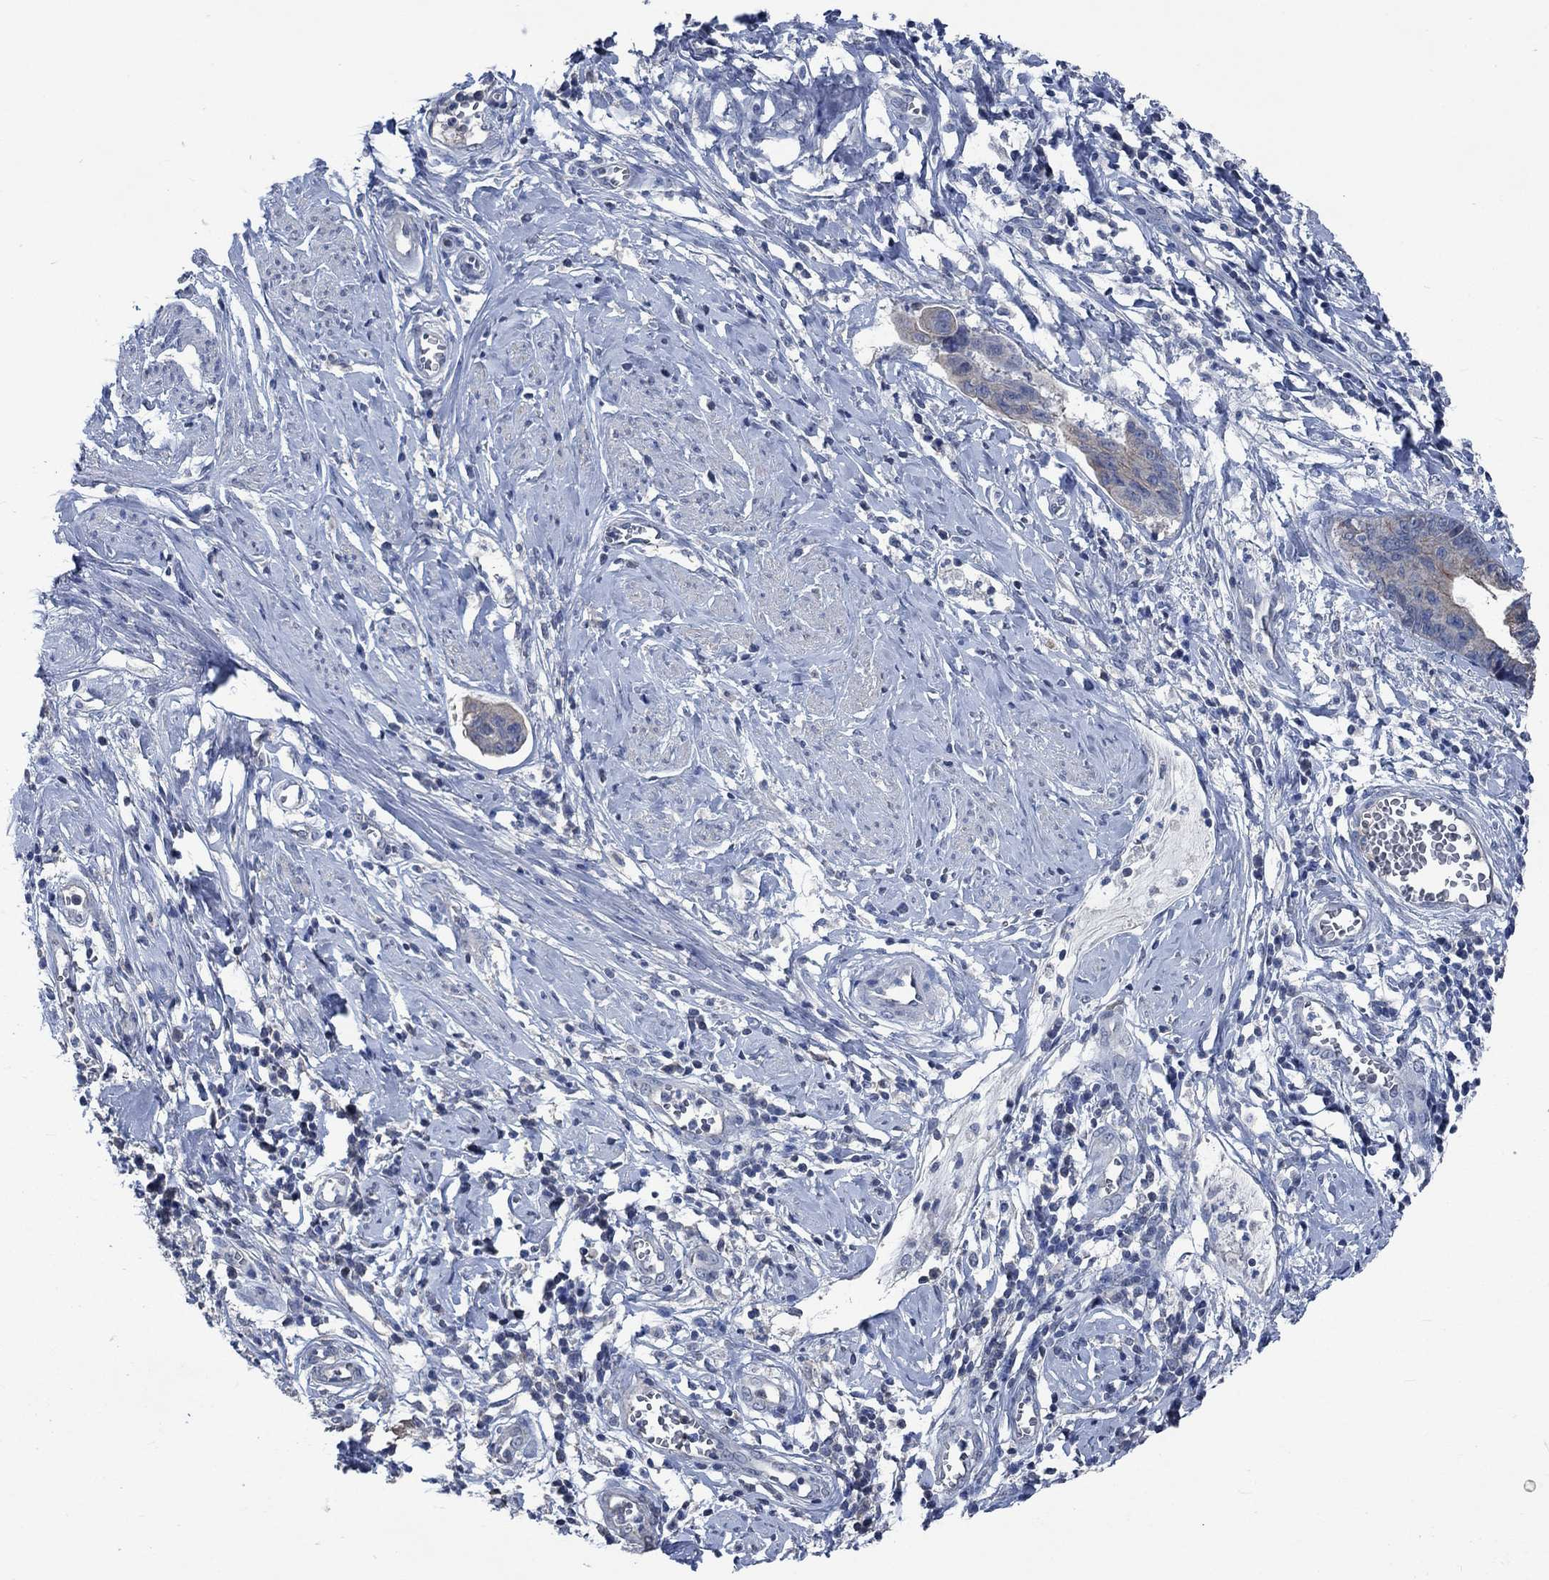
{"staining": {"intensity": "negative", "quantity": "none", "location": "none"}, "tissue": "cervical cancer", "cell_type": "Tumor cells", "image_type": "cancer", "snomed": [{"axis": "morphology", "description": "Adenocarcinoma, NOS"}, {"axis": "topography", "description": "Cervix"}], "caption": "IHC image of neoplastic tissue: human cervical cancer (adenocarcinoma) stained with DAB displays no significant protein expression in tumor cells.", "gene": "OBSCN", "patient": {"sex": "female", "age": 44}}